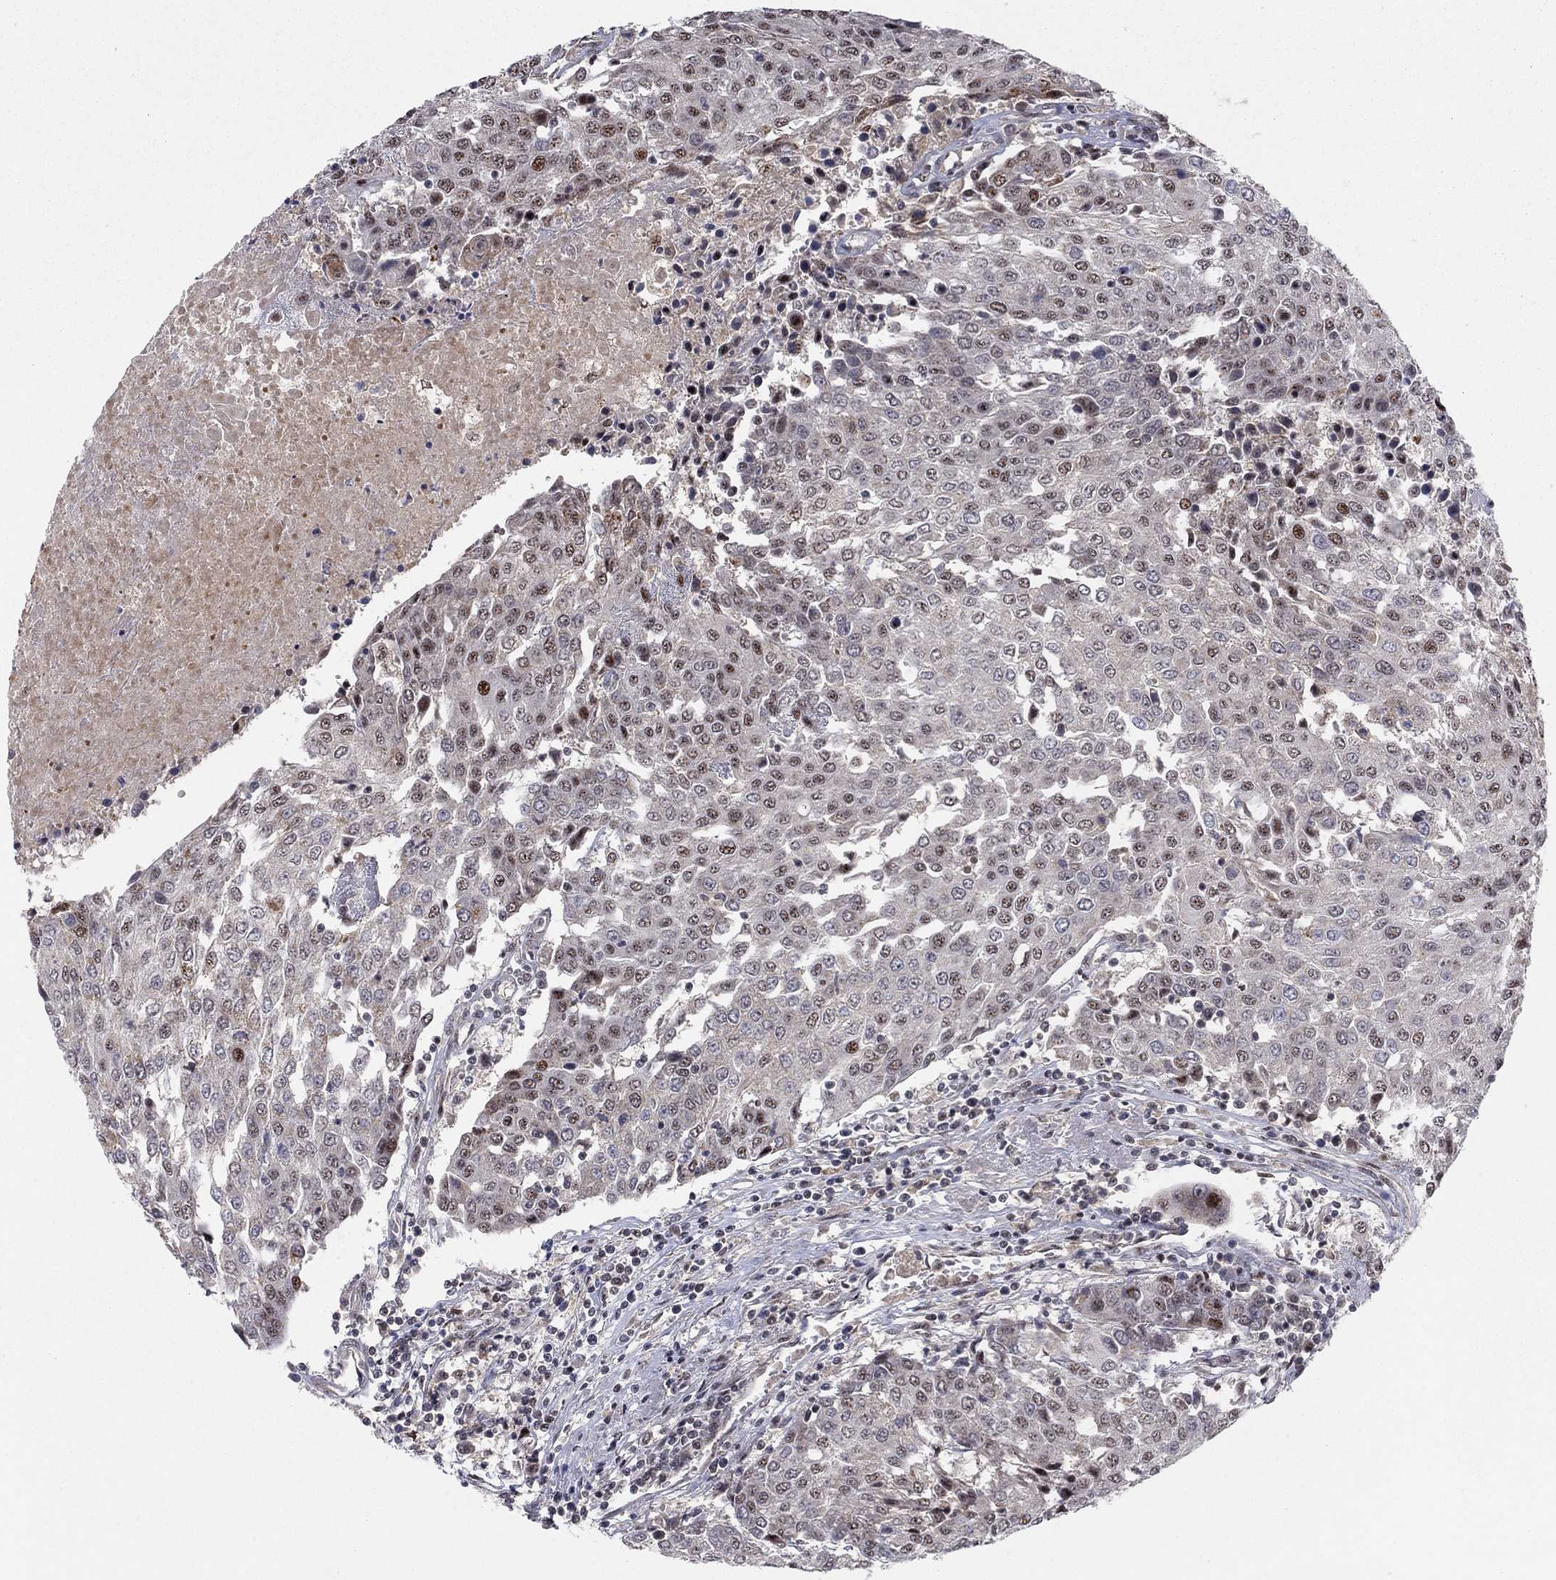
{"staining": {"intensity": "moderate", "quantity": "<25%", "location": "nuclear"}, "tissue": "urothelial cancer", "cell_type": "Tumor cells", "image_type": "cancer", "snomed": [{"axis": "morphology", "description": "Urothelial carcinoma, High grade"}, {"axis": "topography", "description": "Urinary bladder"}], "caption": "Tumor cells show low levels of moderate nuclear expression in about <25% of cells in high-grade urothelial carcinoma. (DAB (3,3'-diaminobenzidine) IHC with brightfield microscopy, high magnification).", "gene": "ZNF395", "patient": {"sex": "female", "age": 85}}